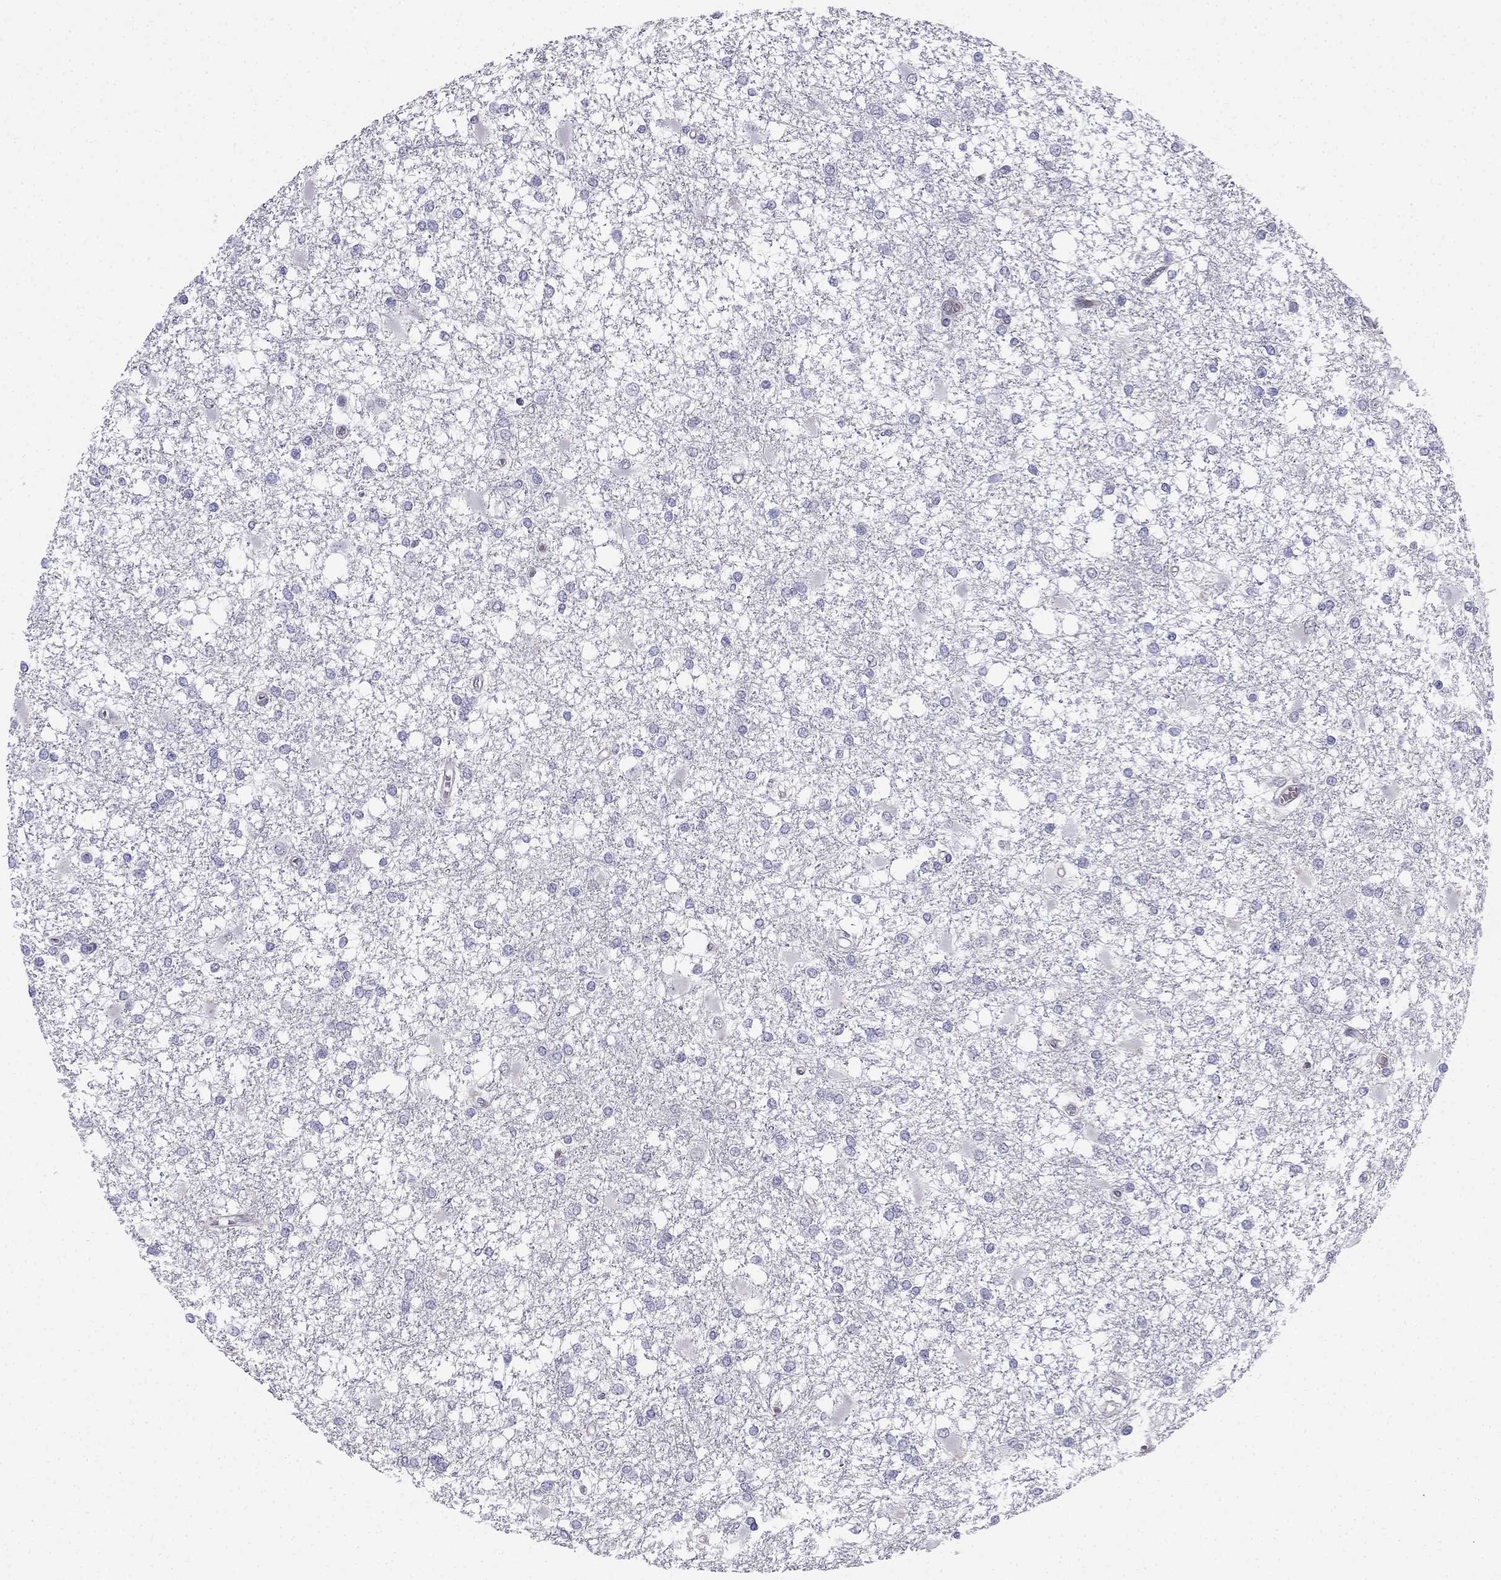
{"staining": {"intensity": "negative", "quantity": "none", "location": "none"}, "tissue": "glioma", "cell_type": "Tumor cells", "image_type": "cancer", "snomed": [{"axis": "morphology", "description": "Glioma, malignant, High grade"}, {"axis": "topography", "description": "Cerebral cortex"}], "caption": "Micrograph shows no protein staining in tumor cells of malignant glioma (high-grade) tissue.", "gene": "BAG5", "patient": {"sex": "male", "age": 79}}